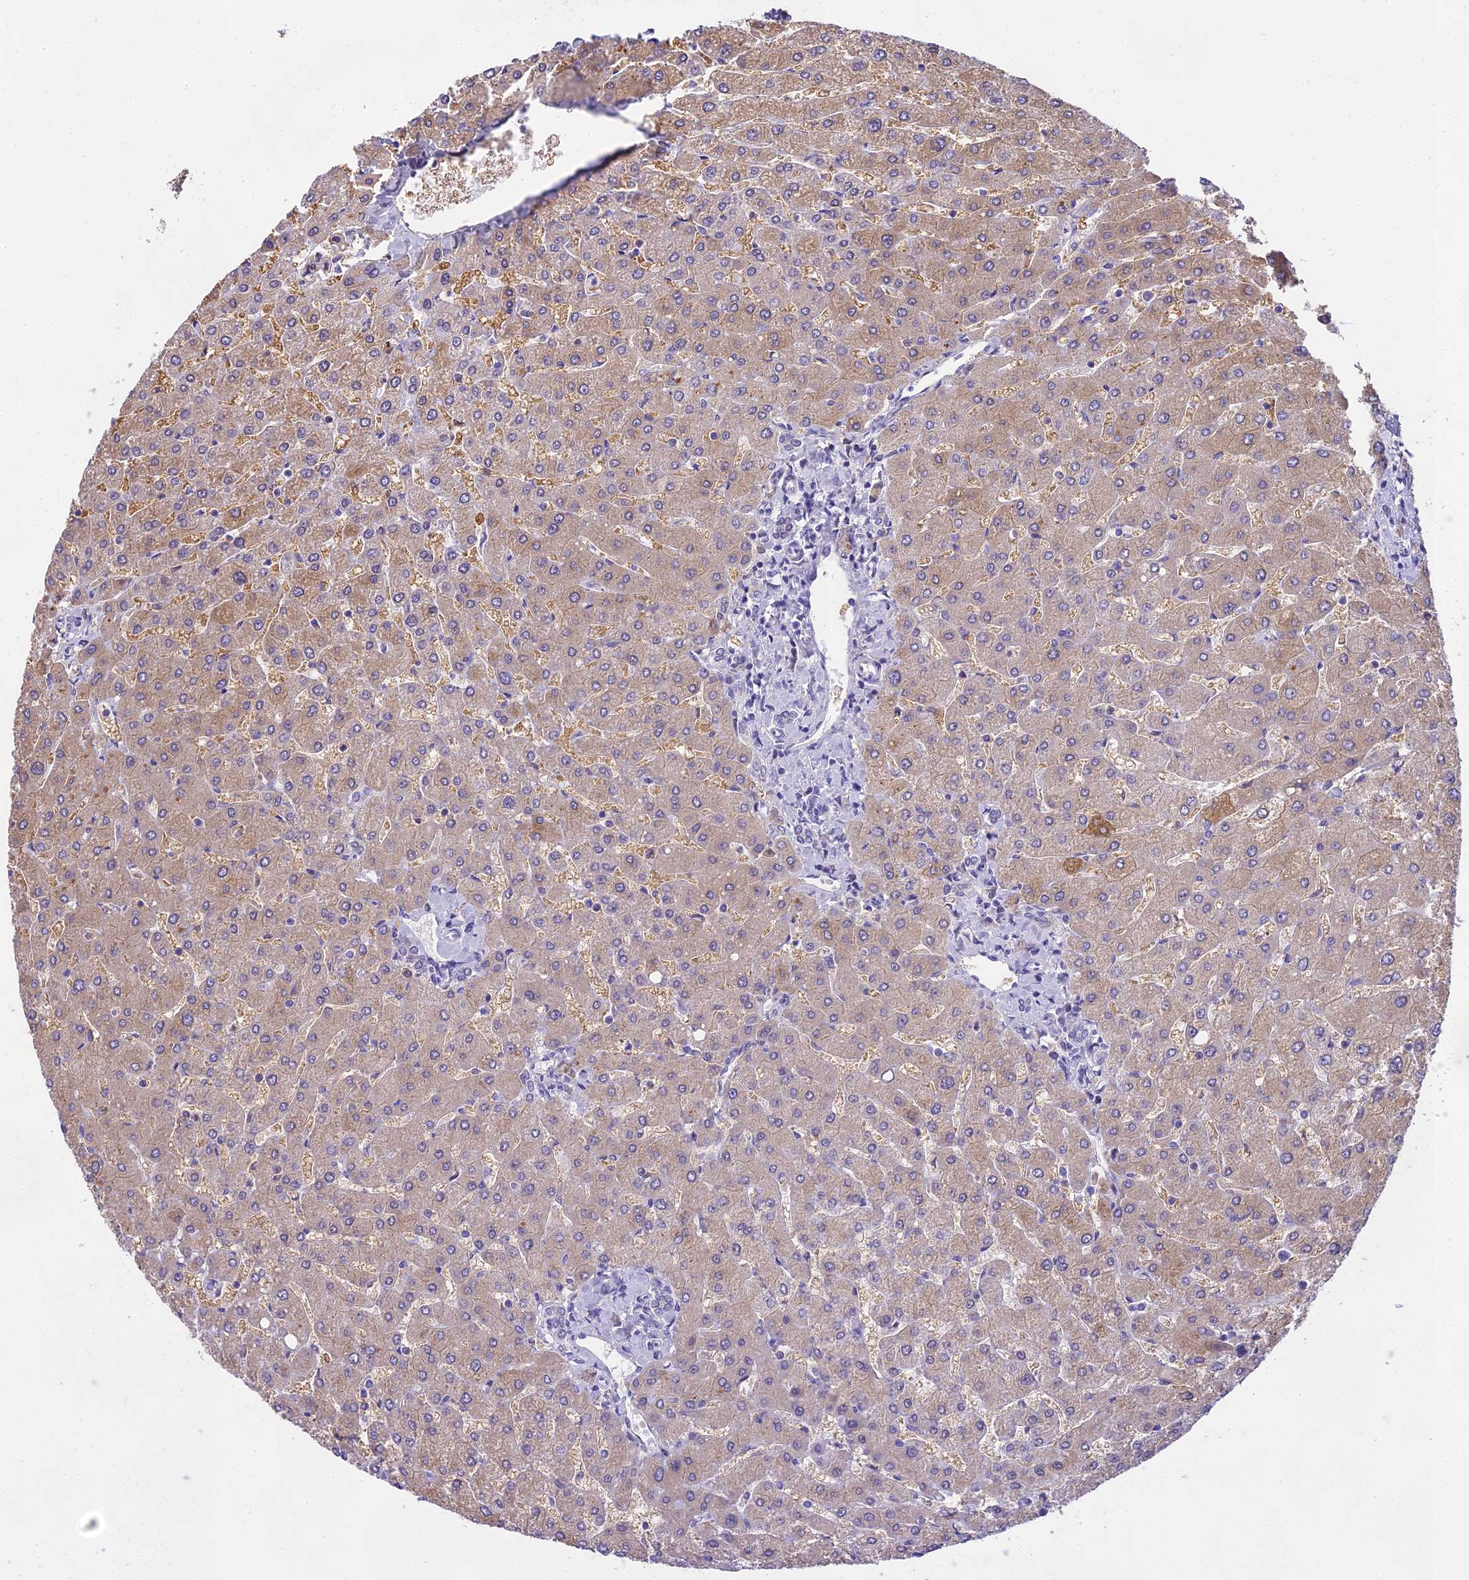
{"staining": {"intensity": "negative", "quantity": "none", "location": "none"}, "tissue": "liver", "cell_type": "Cholangiocytes", "image_type": "normal", "snomed": [{"axis": "morphology", "description": "Normal tissue, NOS"}, {"axis": "topography", "description": "Liver"}], "caption": "The immunohistochemistry (IHC) histopathology image has no significant expression in cholangiocytes of liver. (Brightfield microscopy of DAB (3,3'-diaminobenzidine) IHC at high magnification).", "gene": "MAT2A", "patient": {"sex": "male", "age": 55}}